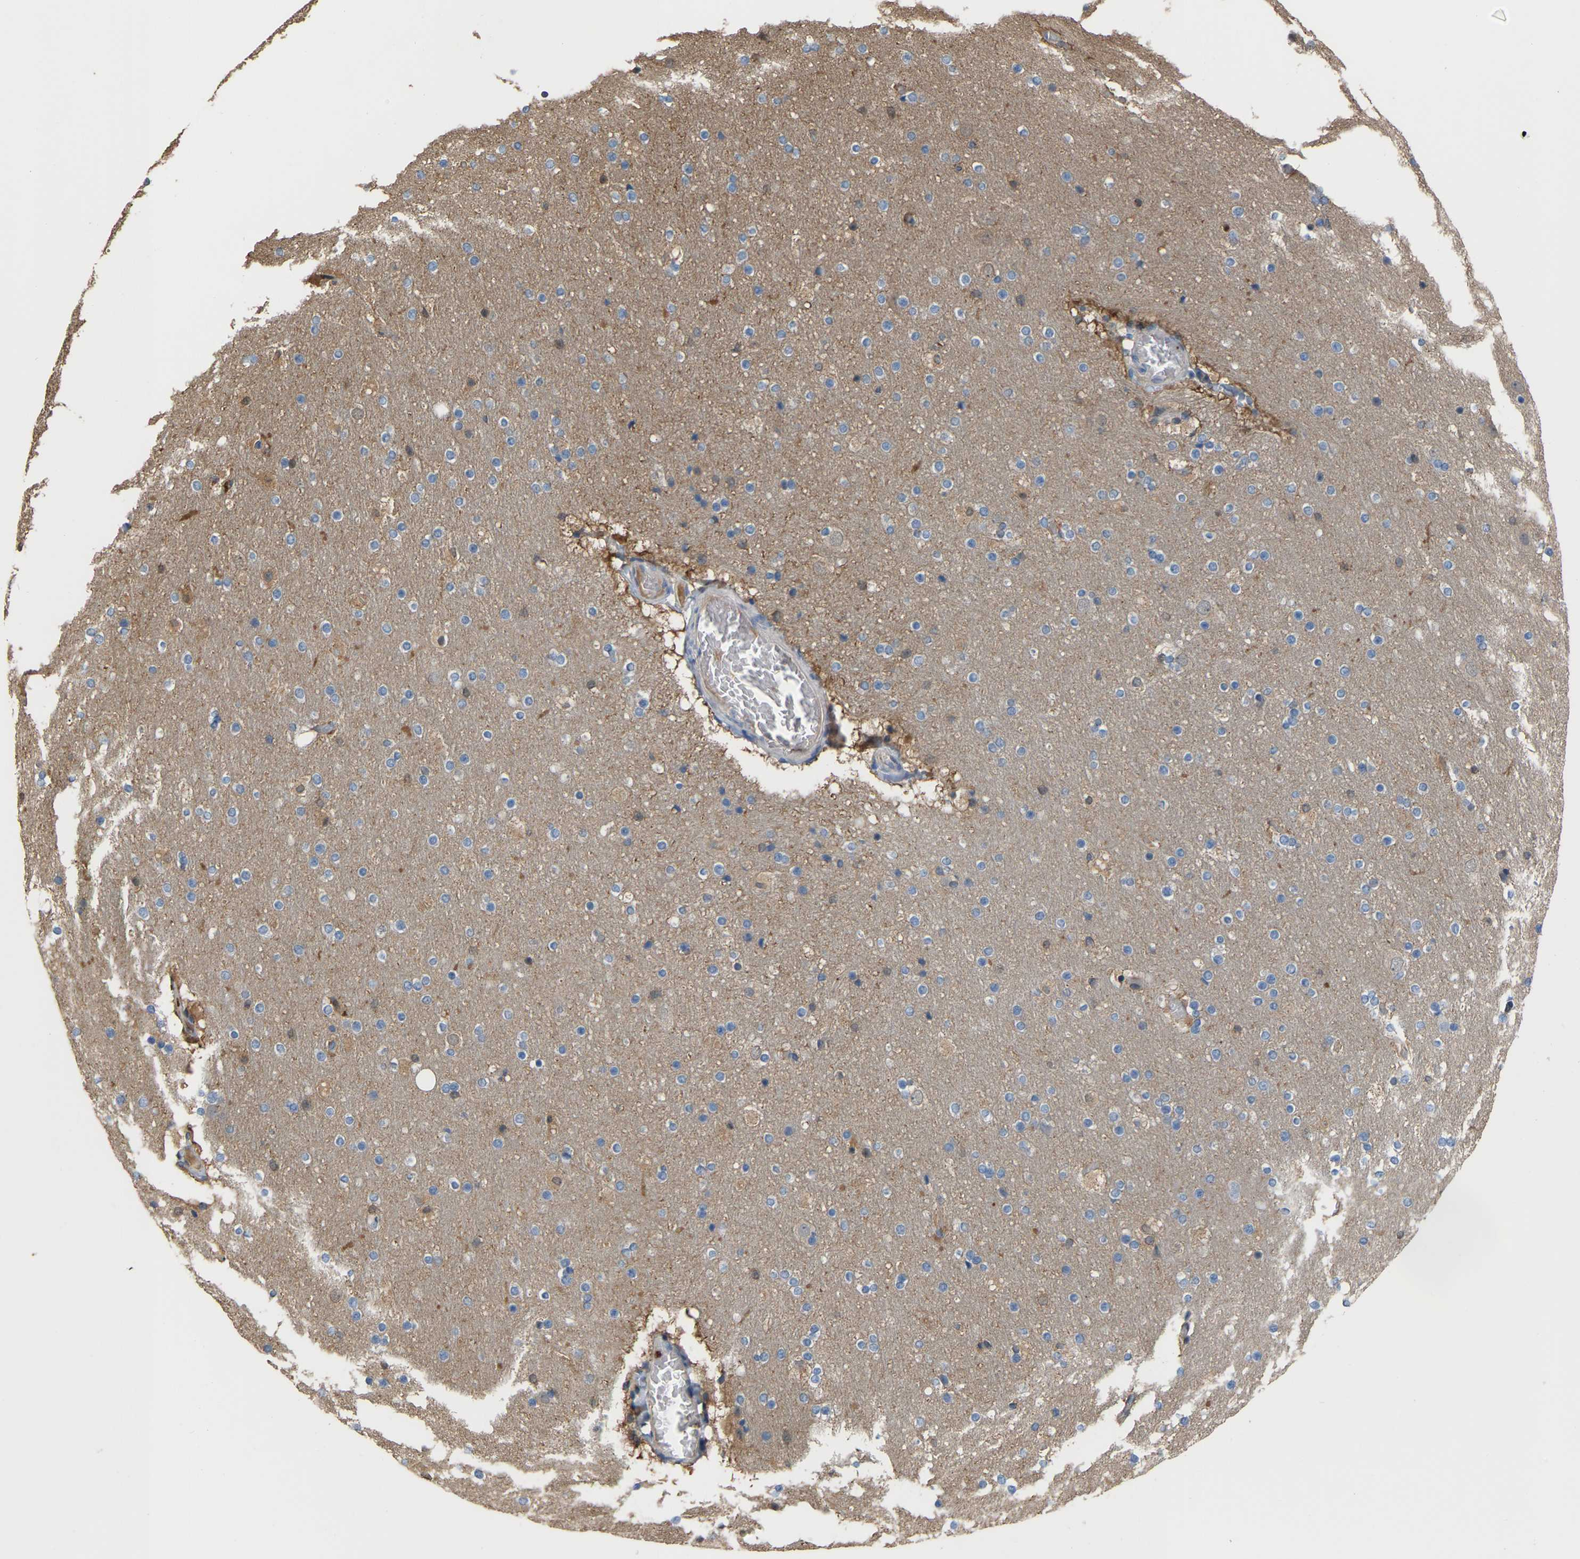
{"staining": {"intensity": "negative", "quantity": "none", "location": "none"}, "tissue": "cerebral cortex", "cell_type": "Endothelial cells", "image_type": "normal", "snomed": [{"axis": "morphology", "description": "Normal tissue, NOS"}, {"axis": "topography", "description": "Cerebral cortex"}], "caption": "Endothelial cells show no significant positivity in normal cerebral cortex.", "gene": "MTPN", "patient": {"sex": "male", "age": 57}}